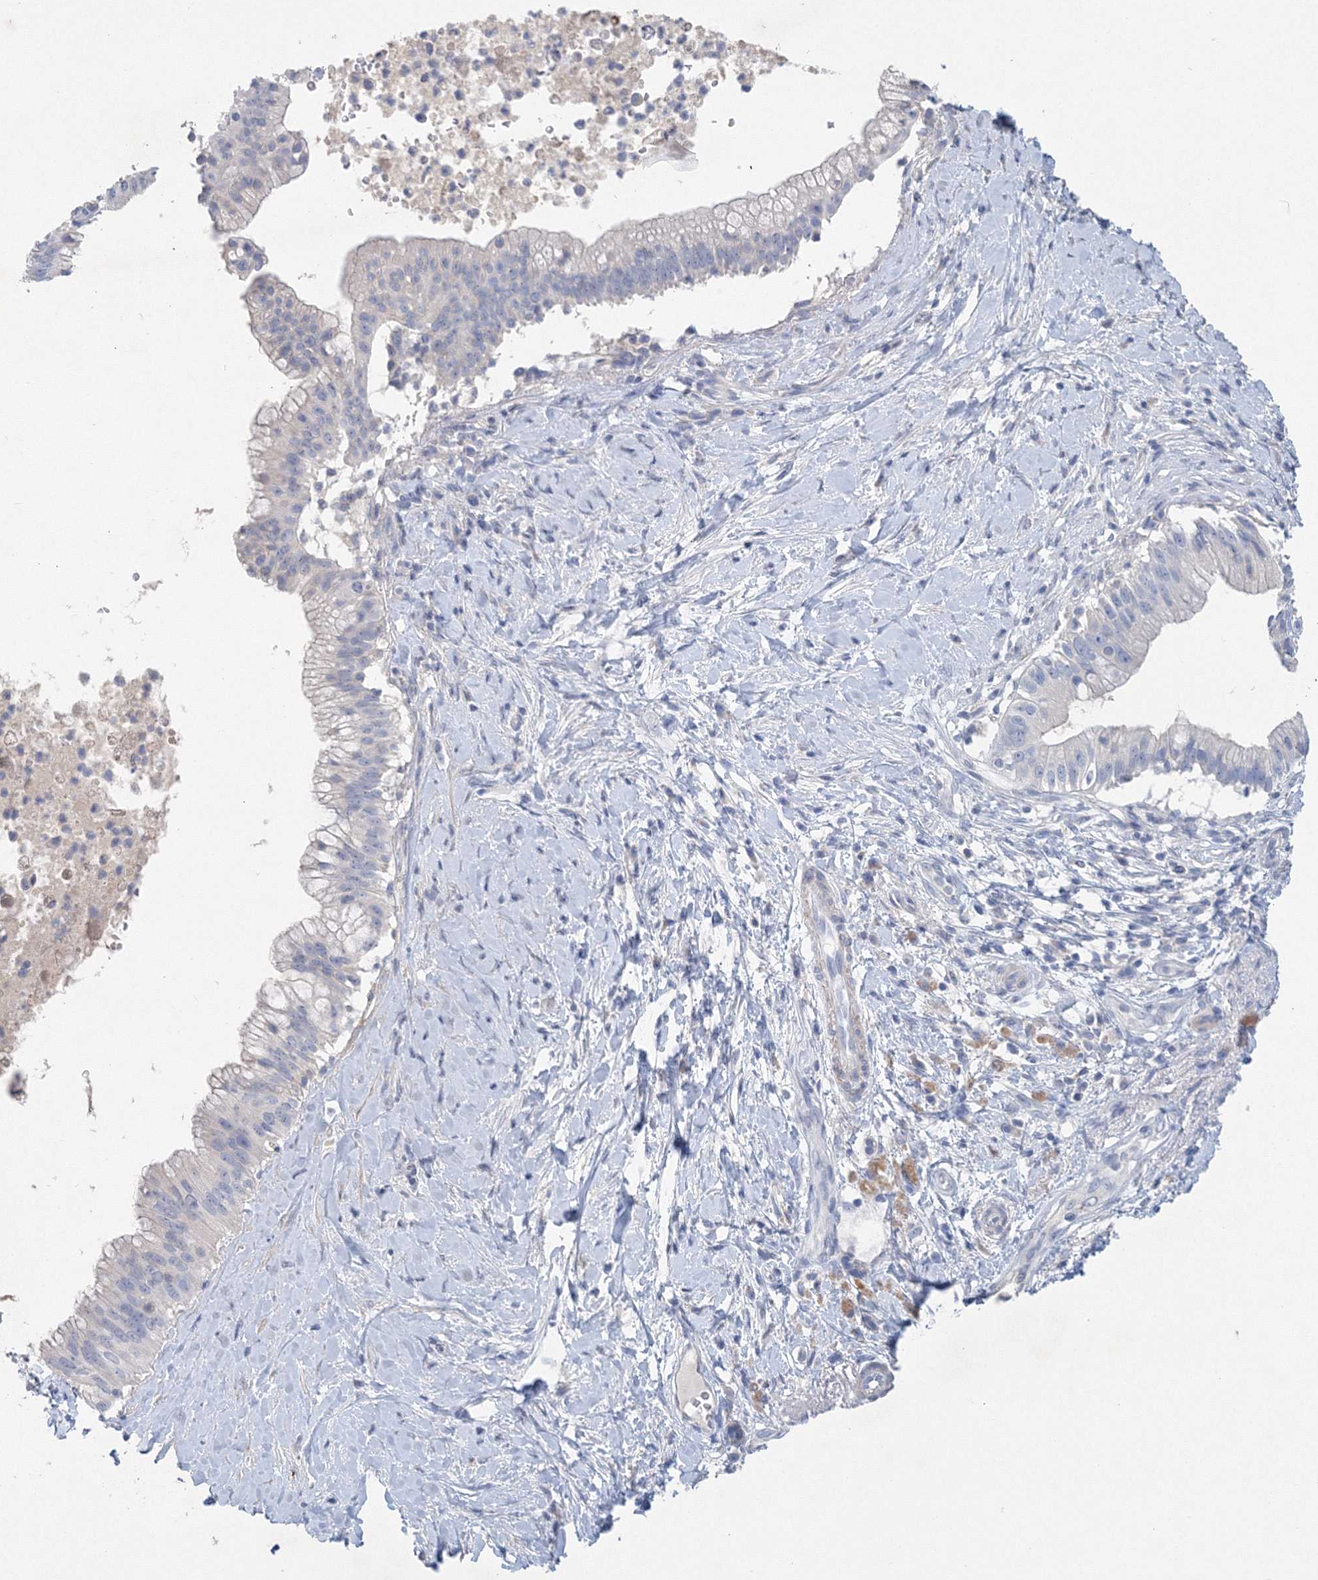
{"staining": {"intensity": "negative", "quantity": "none", "location": "none"}, "tissue": "pancreatic cancer", "cell_type": "Tumor cells", "image_type": "cancer", "snomed": [{"axis": "morphology", "description": "Adenocarcinoma, NOS"}, {"axis": "topography", "description": "Pancreas"}], "caption": "Adenocarcinoma (pancreatic) was stained to show a protein in brown. There is no significant staining in tumor cells. The staining was performed using DAB (3,3'-diaminobenzidine) to visualize the protein expression in brown, while the nuclei were stained in blue with hematoxylin (Magnification: 20x).", "gene": "OSBPL6", "patient": {"sex": "male", "age": 68}}